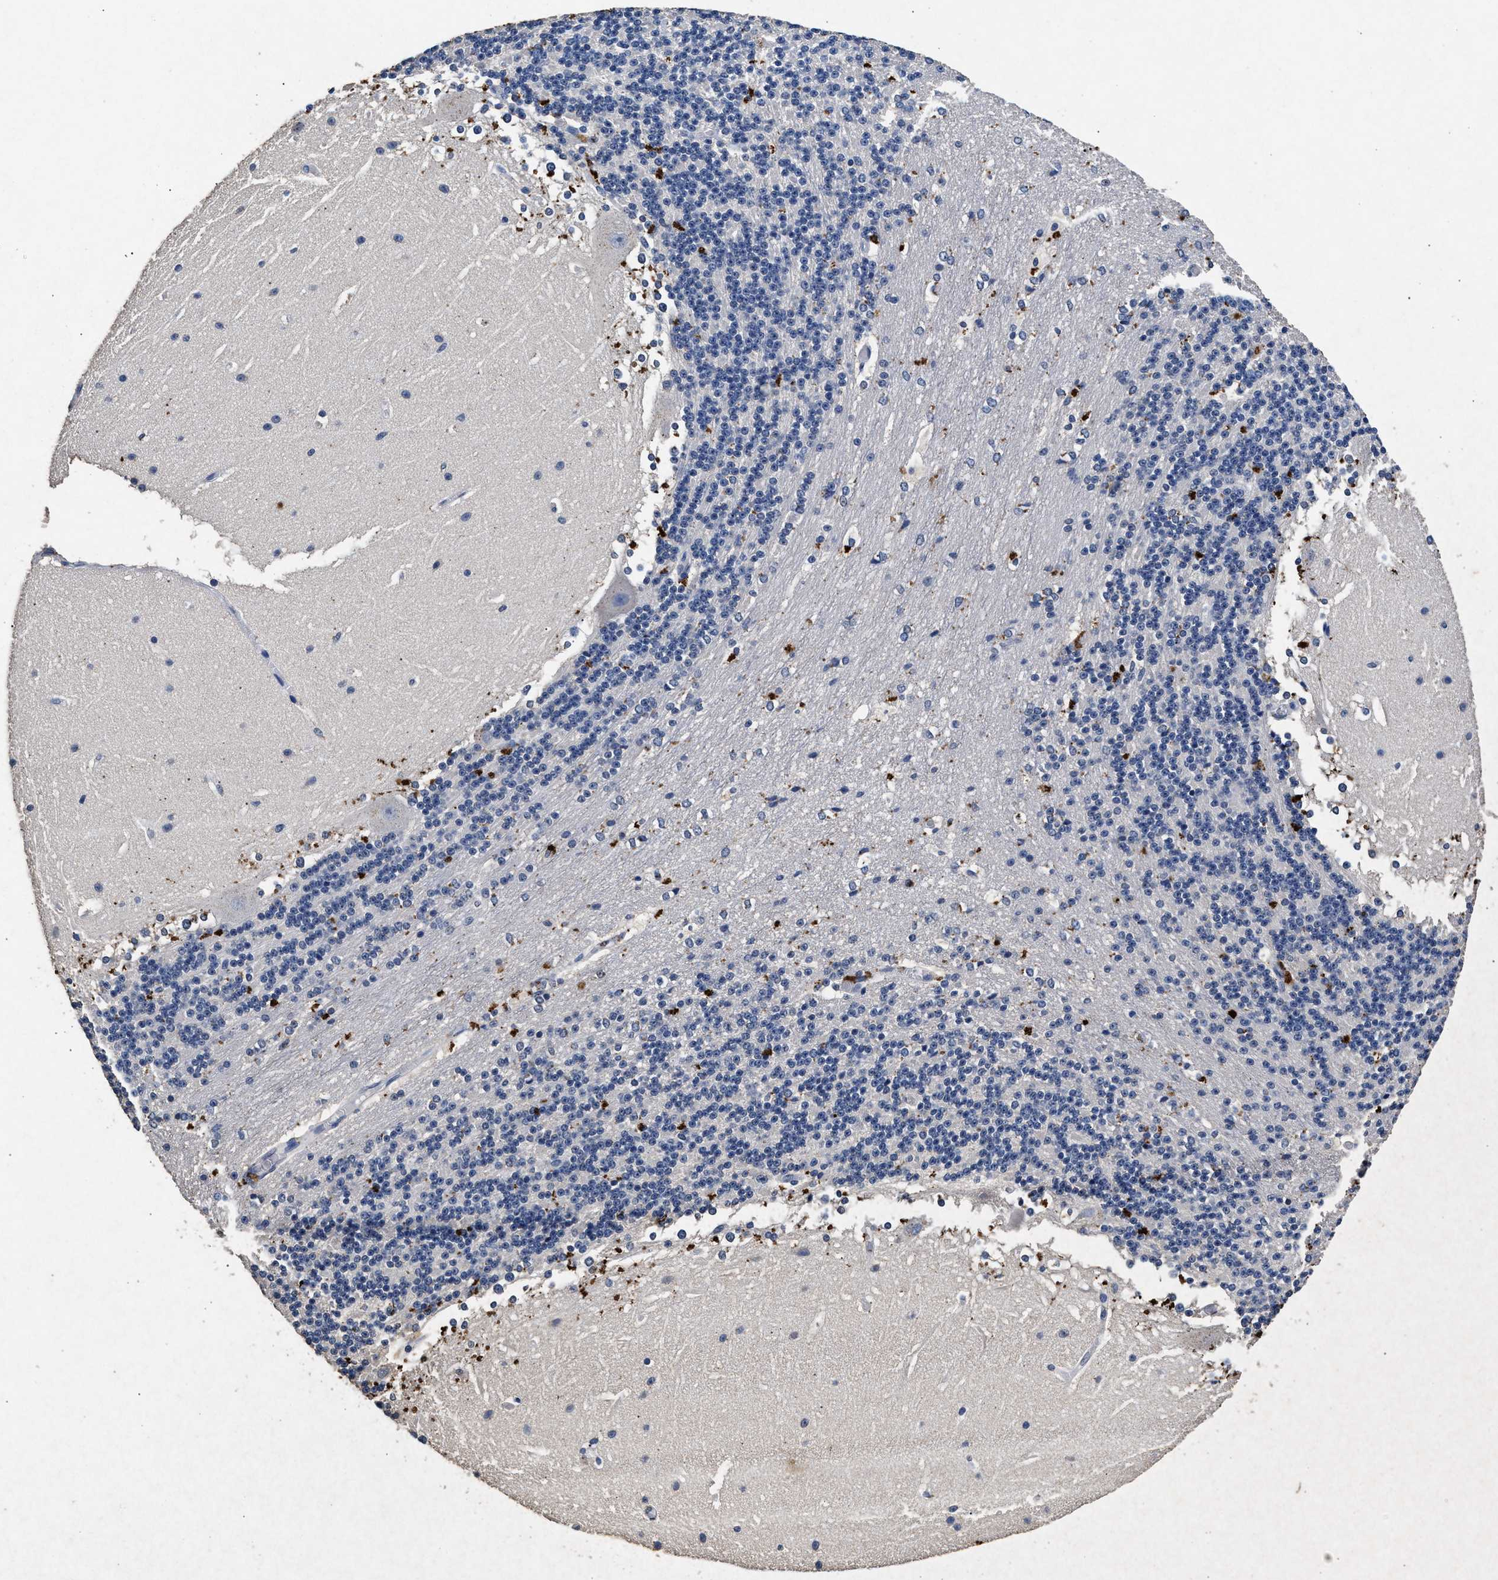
{"staining": {"intensity": "negative", "quantity": "none", "location": "none"}, "tissue": "cerebellum", "cell_type": "Cells in granular layer", "image_type": "normal", "snomed": [{"axis": "morphology", "description": "Normal tissue, NOS"}, {"axis": "topography", "description": "Cerebellum"}], "caption": "The histopathology image reveals no significant staining in cells in granular layer of cerebellum. The staining is performed using DAB brown chromogen with nuclei counter-stained in using hematoxylin.", "gene": "LTB4R2", "patient": {"sex": "female", "age": 19}}